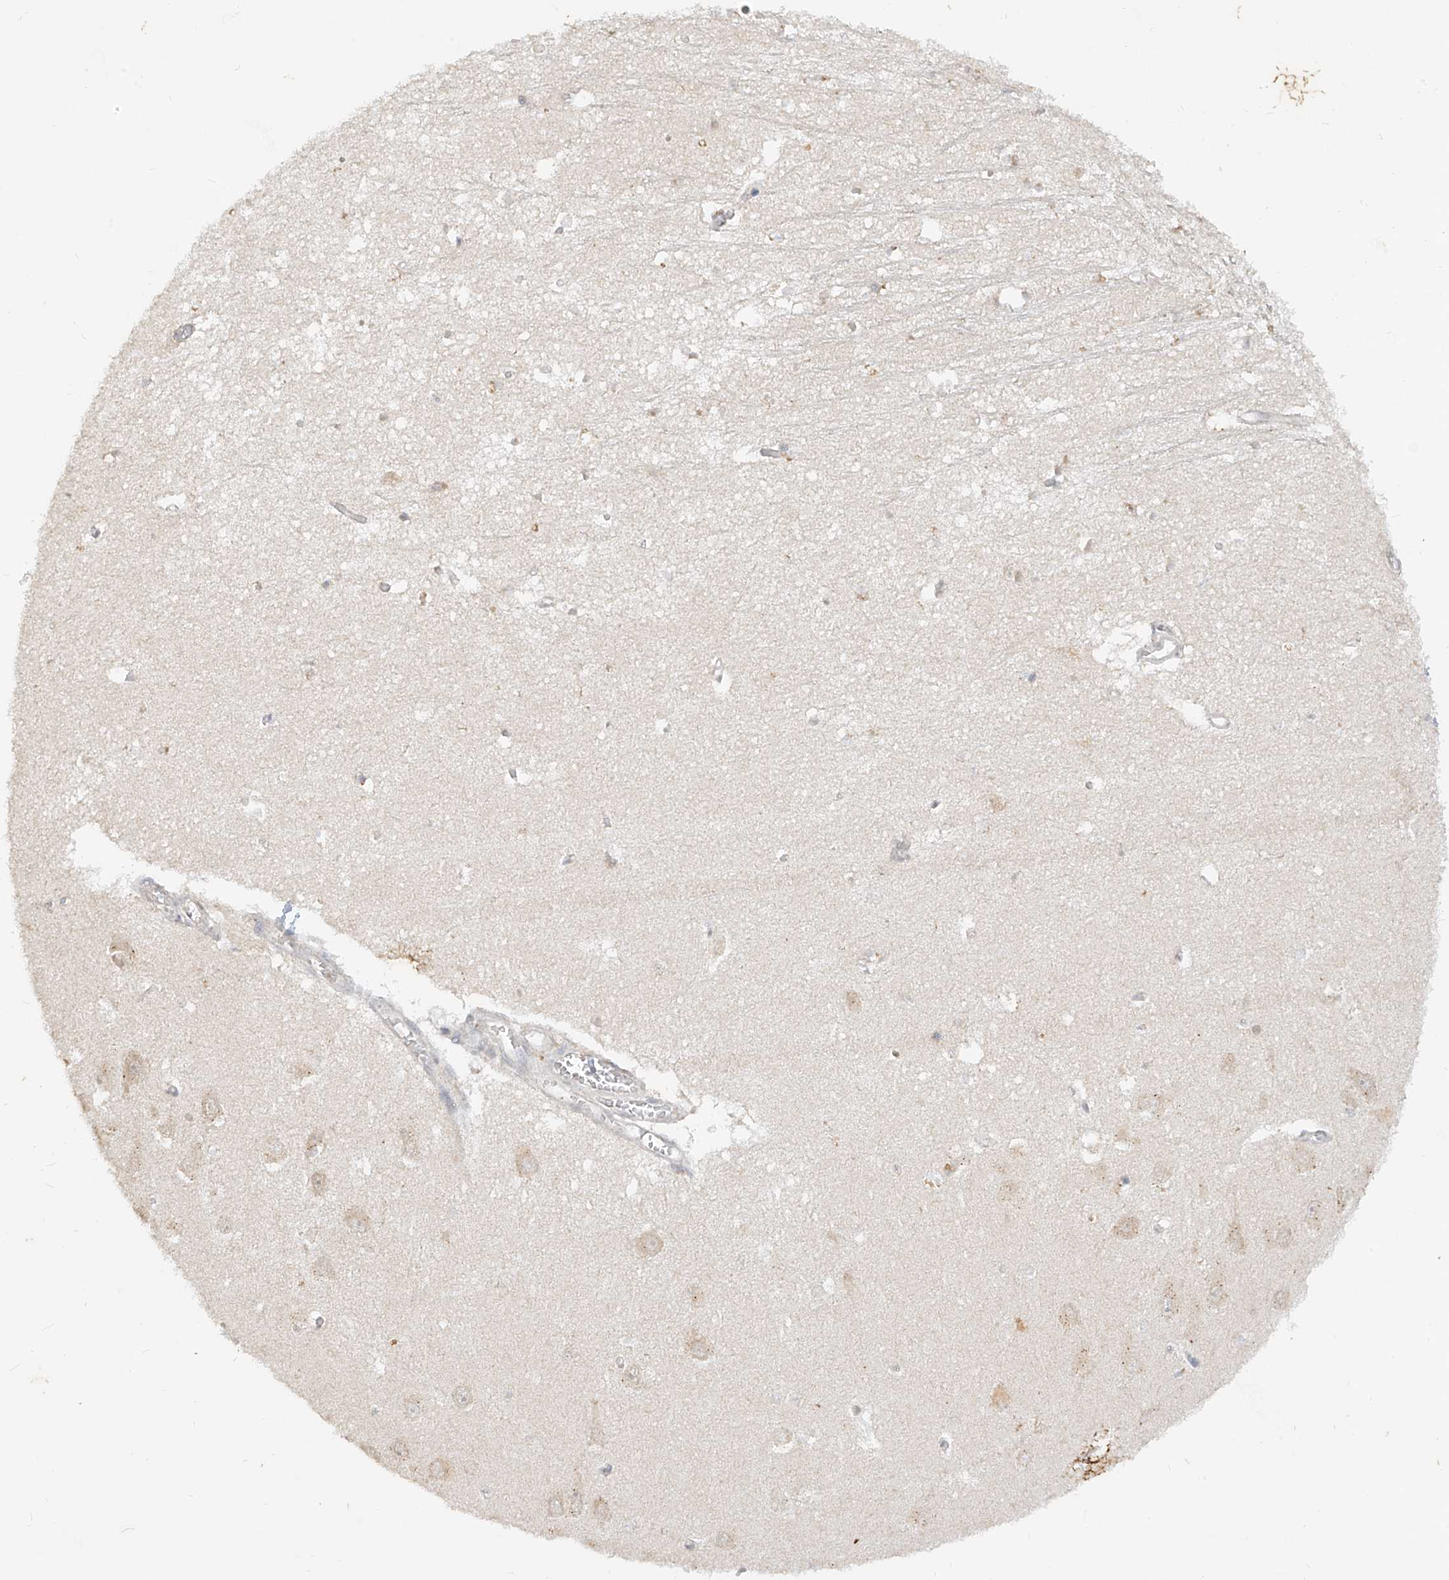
{"staining": {"intensity": "weak", "quantity": "<25%", "location": "cytoplasmic/membranous"}, "tissue": "hippocampus", "cell_type": "Glial cells", "image_type": "normal", "snomed": [{"axis": "morphology", "description": "Normal tissue, NOS"}, {"axis": "topography", "description": "Hippocampus"}], "caption": "The photomicrograph reveals no staining of glial cells in benign hippocampus.", "gene": "MTUS2", "patient": {"sex": "male", "age": 70}}